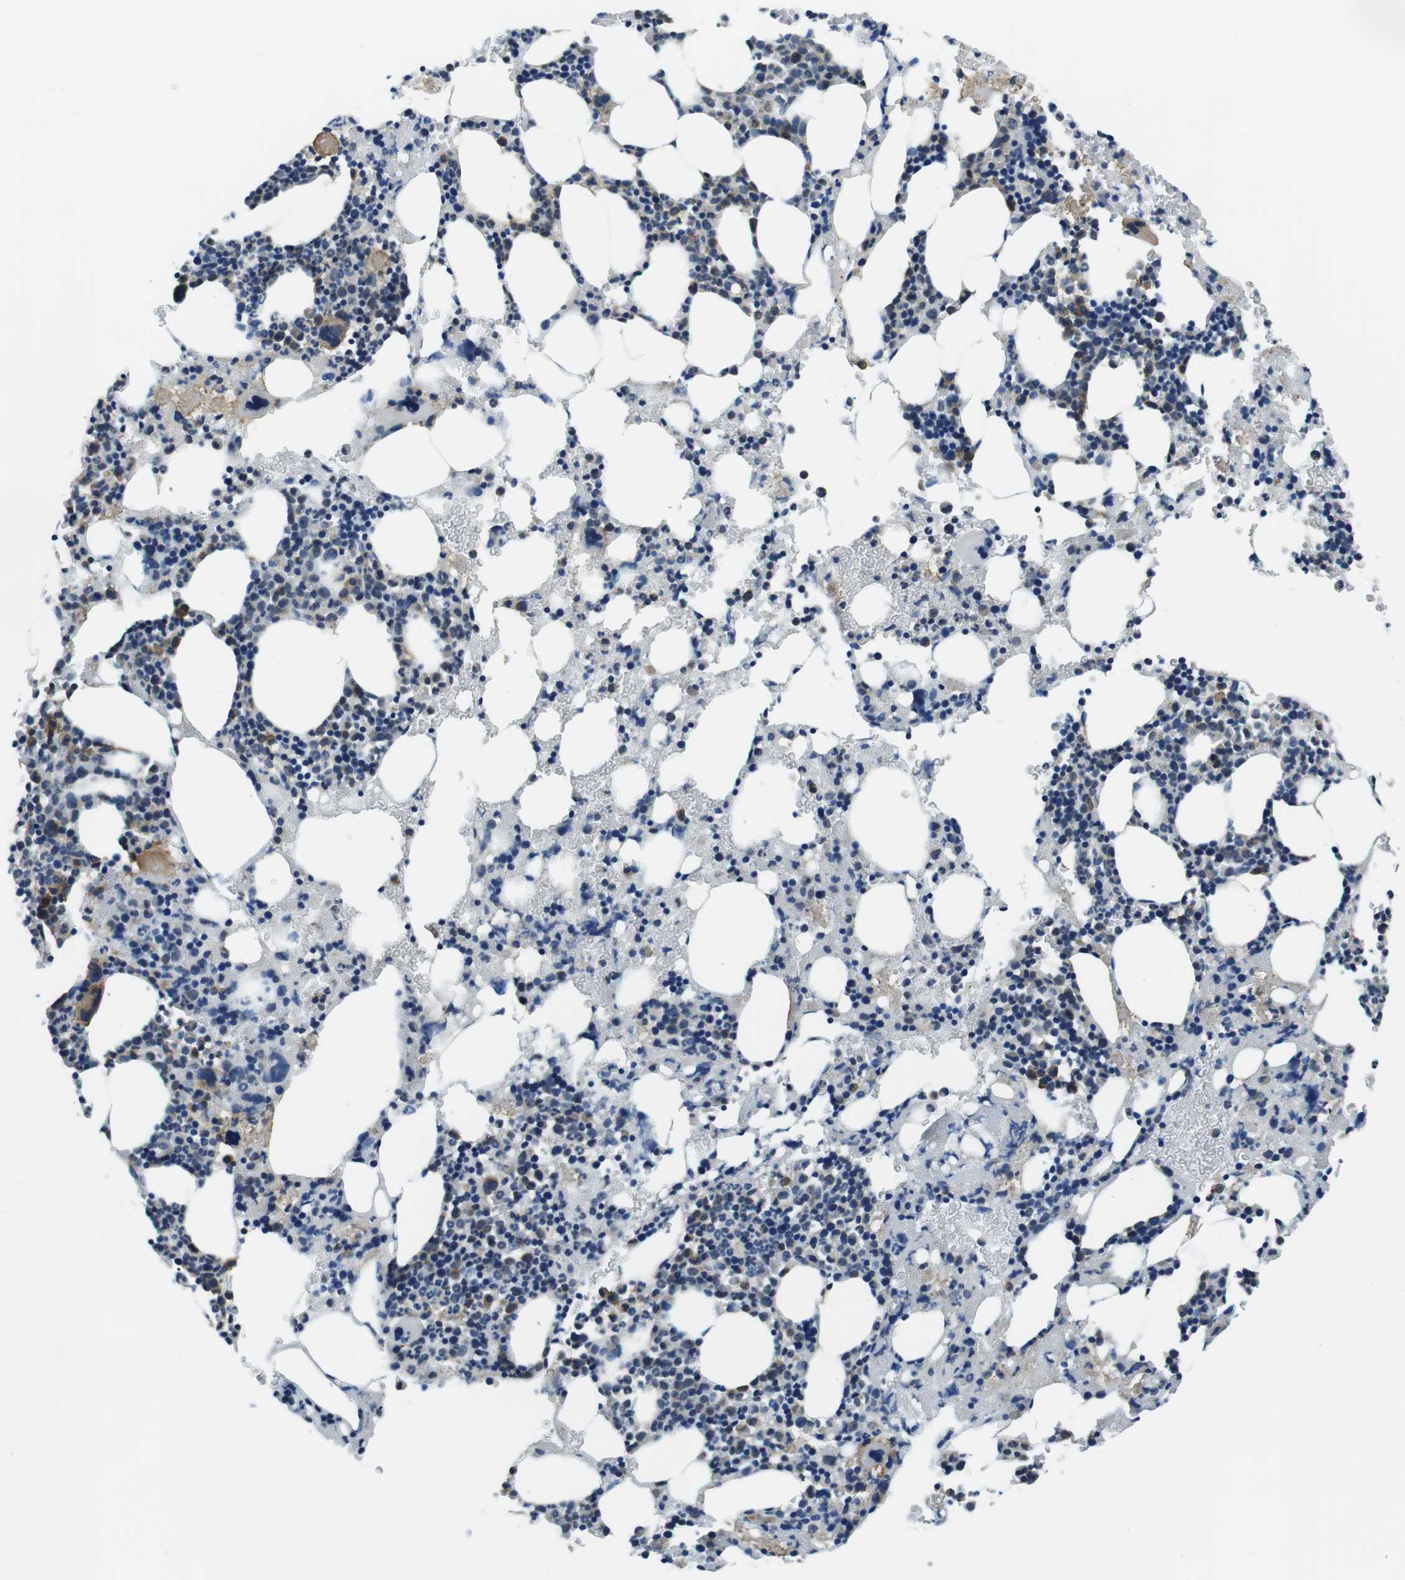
{"staining": {"intensity": "moderate", "quantity": "<25%", "location": "cytoplasmic/membranous"}, "tissue": "bone marrow", "cell_type": "Hematopoietic cells", "image_type": "normal", "snomed": [{"axis": "morphology", "description": "Normal tissue, NOS"}, {"axis": "morphology", "description": "Inflammation, NOS"}, {"axis": "topography", "description": "Bone marrow"}], "caption": "DAB immunohistochemical staining of unremarkable human bone marrow displays moderate cytoplasmic/membranous protein expression in about <25% of hematopoietic cells.", "gene": "EIF2B5", "patient": {"sex": "female", "age": 64}}